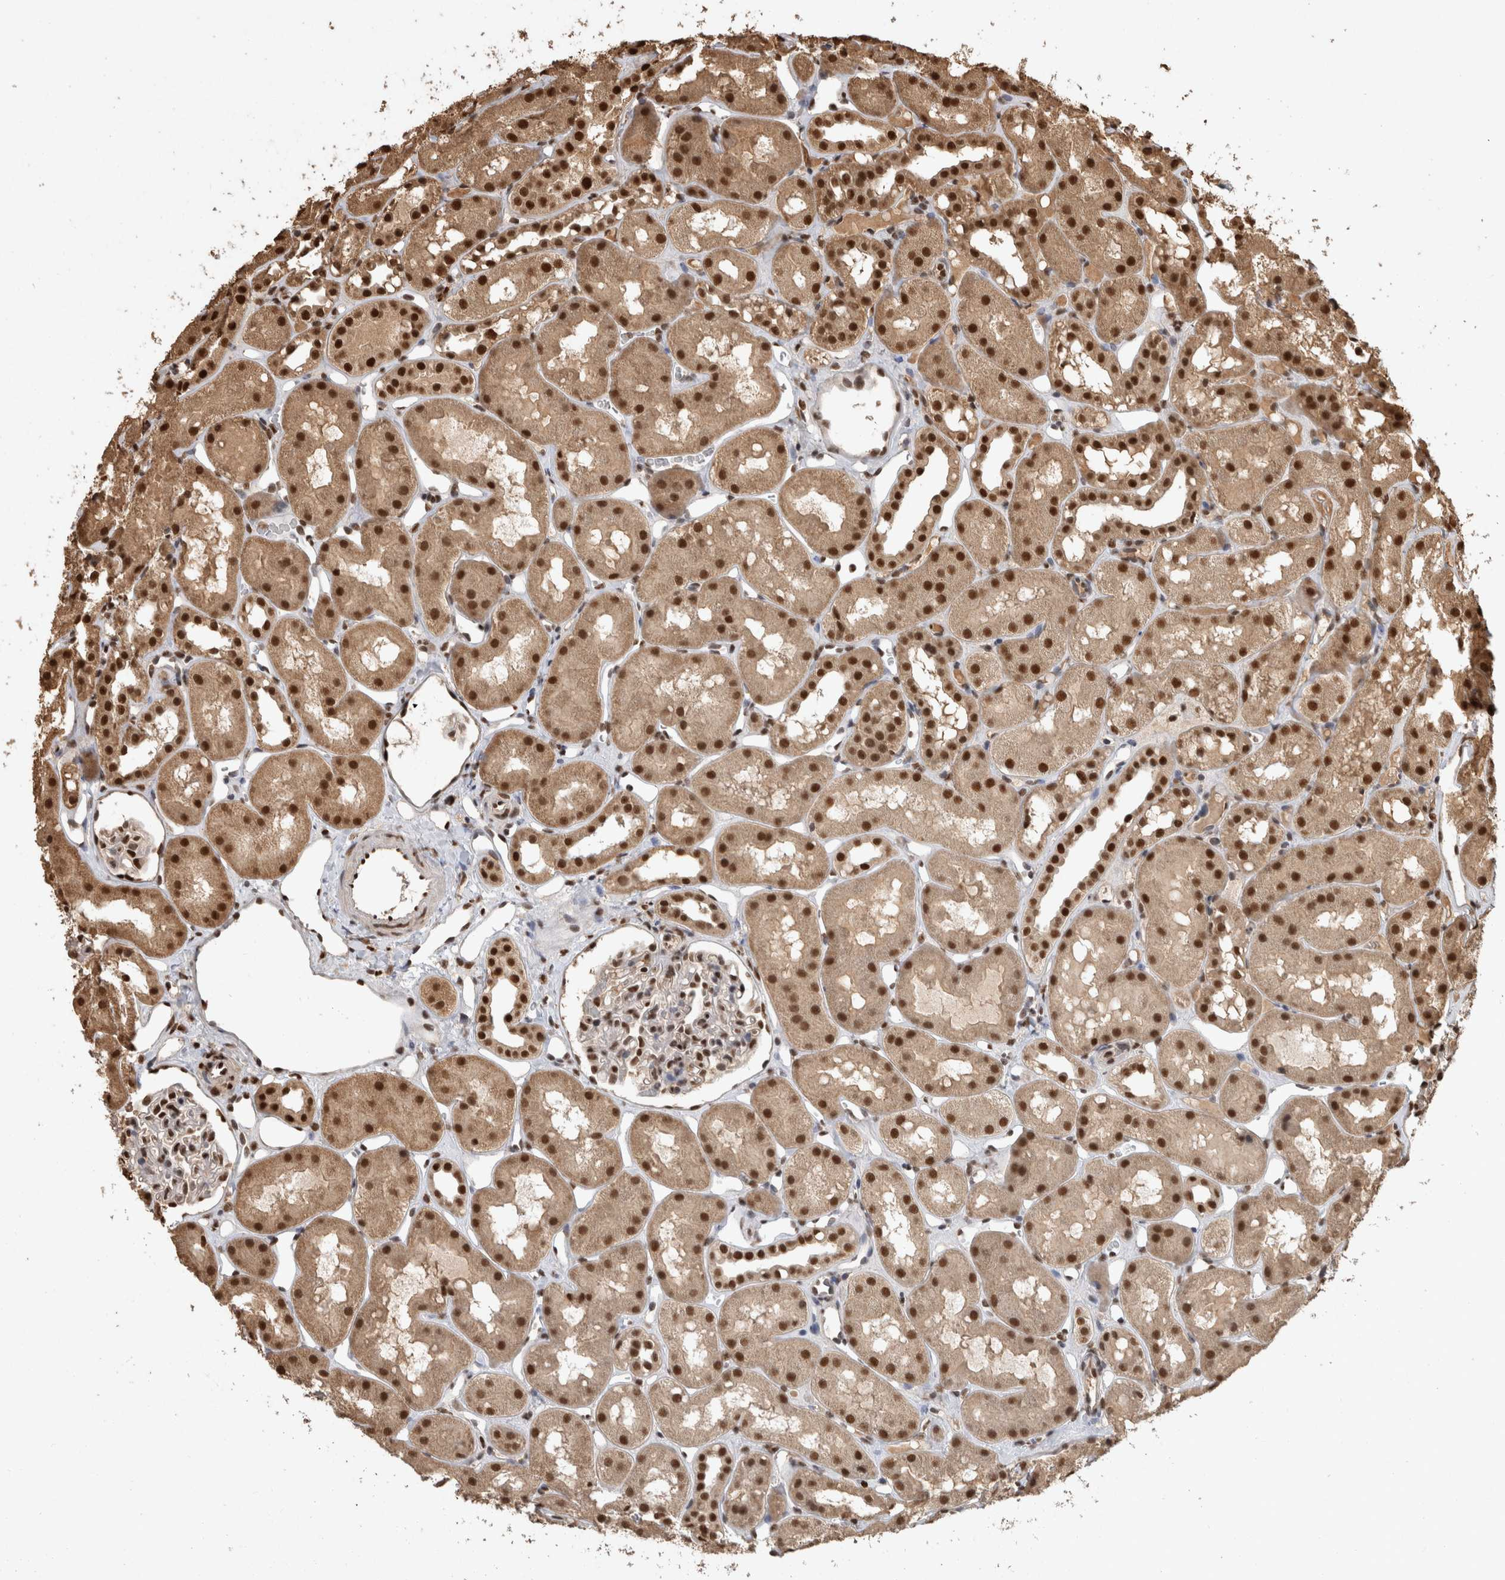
{"staining": {"intensity": "strong", "quantity": ">75%", "location": "nuclear"}, "tissue": "kidney", "cell_type": "Cells in glomeruli", "image_type": "normal", "snomed": [{"axis": "morphology", "description": "Normal tissue, NOS"}, {"axis": "topography", "description": "Kidney"}], "caption": "Protein expression analysis of normal kidney demonstrates strong nuclear positivity in about >75% of cells in glomeruli.", "gene": "RAD50", "patient": {"sex": "male", "age": 16}}